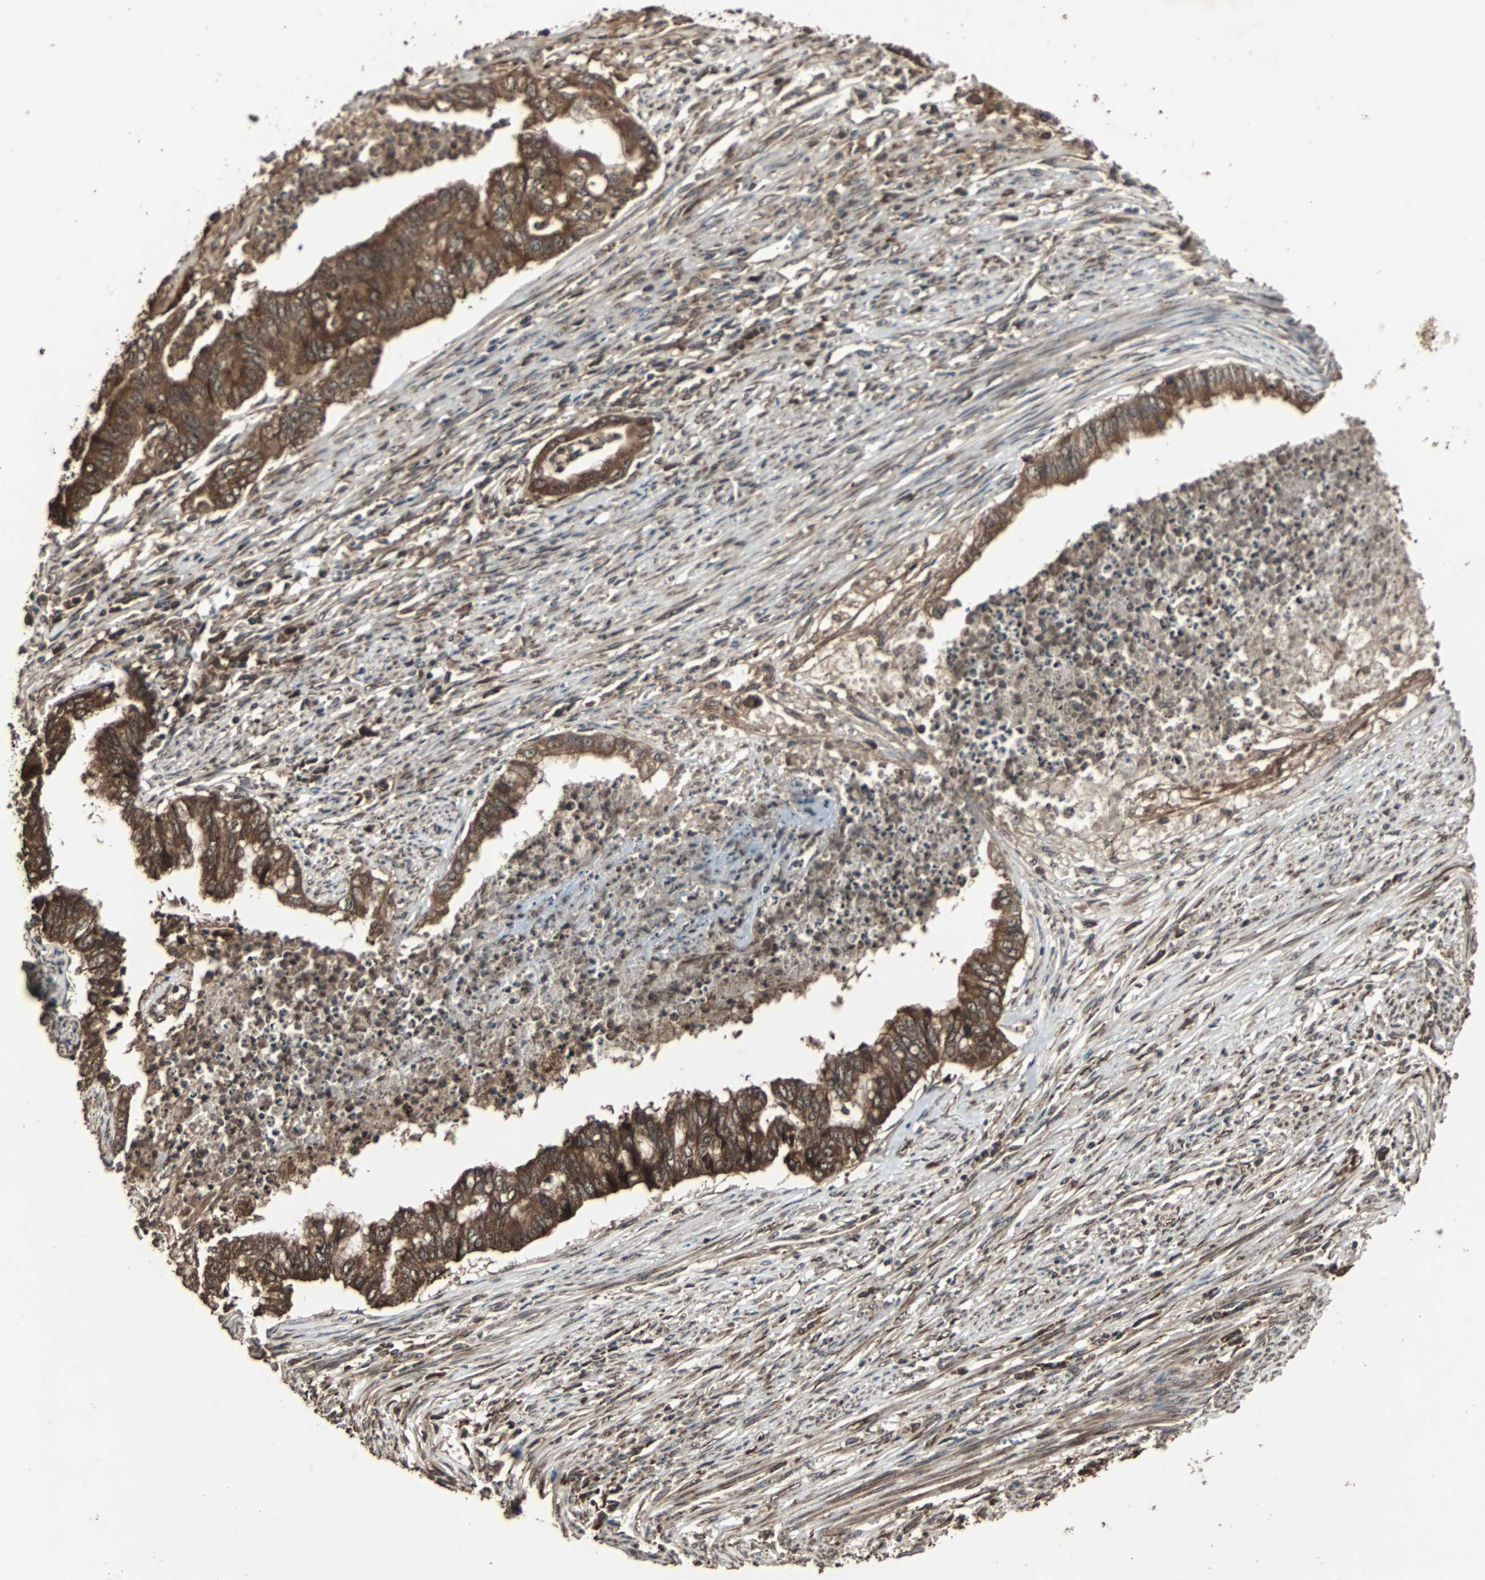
{"staining": {"intensity": "strong", "quantity": ">75%", "location": "cytoplasmic/membranous"}, "tissue": "endometrial cancer", "cell_type": "Tumor cells", "image_type": "cancer", "snomed": [{"axis": "morphology", "description": "Adenocarcinoma, NOS"}, {"axis": "topography", "description": "Endometrium"}], "caption": "Immunohistochemical staining of endometrial adenocarcinoma reveals high levels of strong cytoplasmic/membranous protein expression in approximately >75% of tumor cells. The protein of interest is shown in brown color, while the nuclei are stained blue.", "gene": "LAMTOR5", "patient": {"sex": "female", "age": 79}}